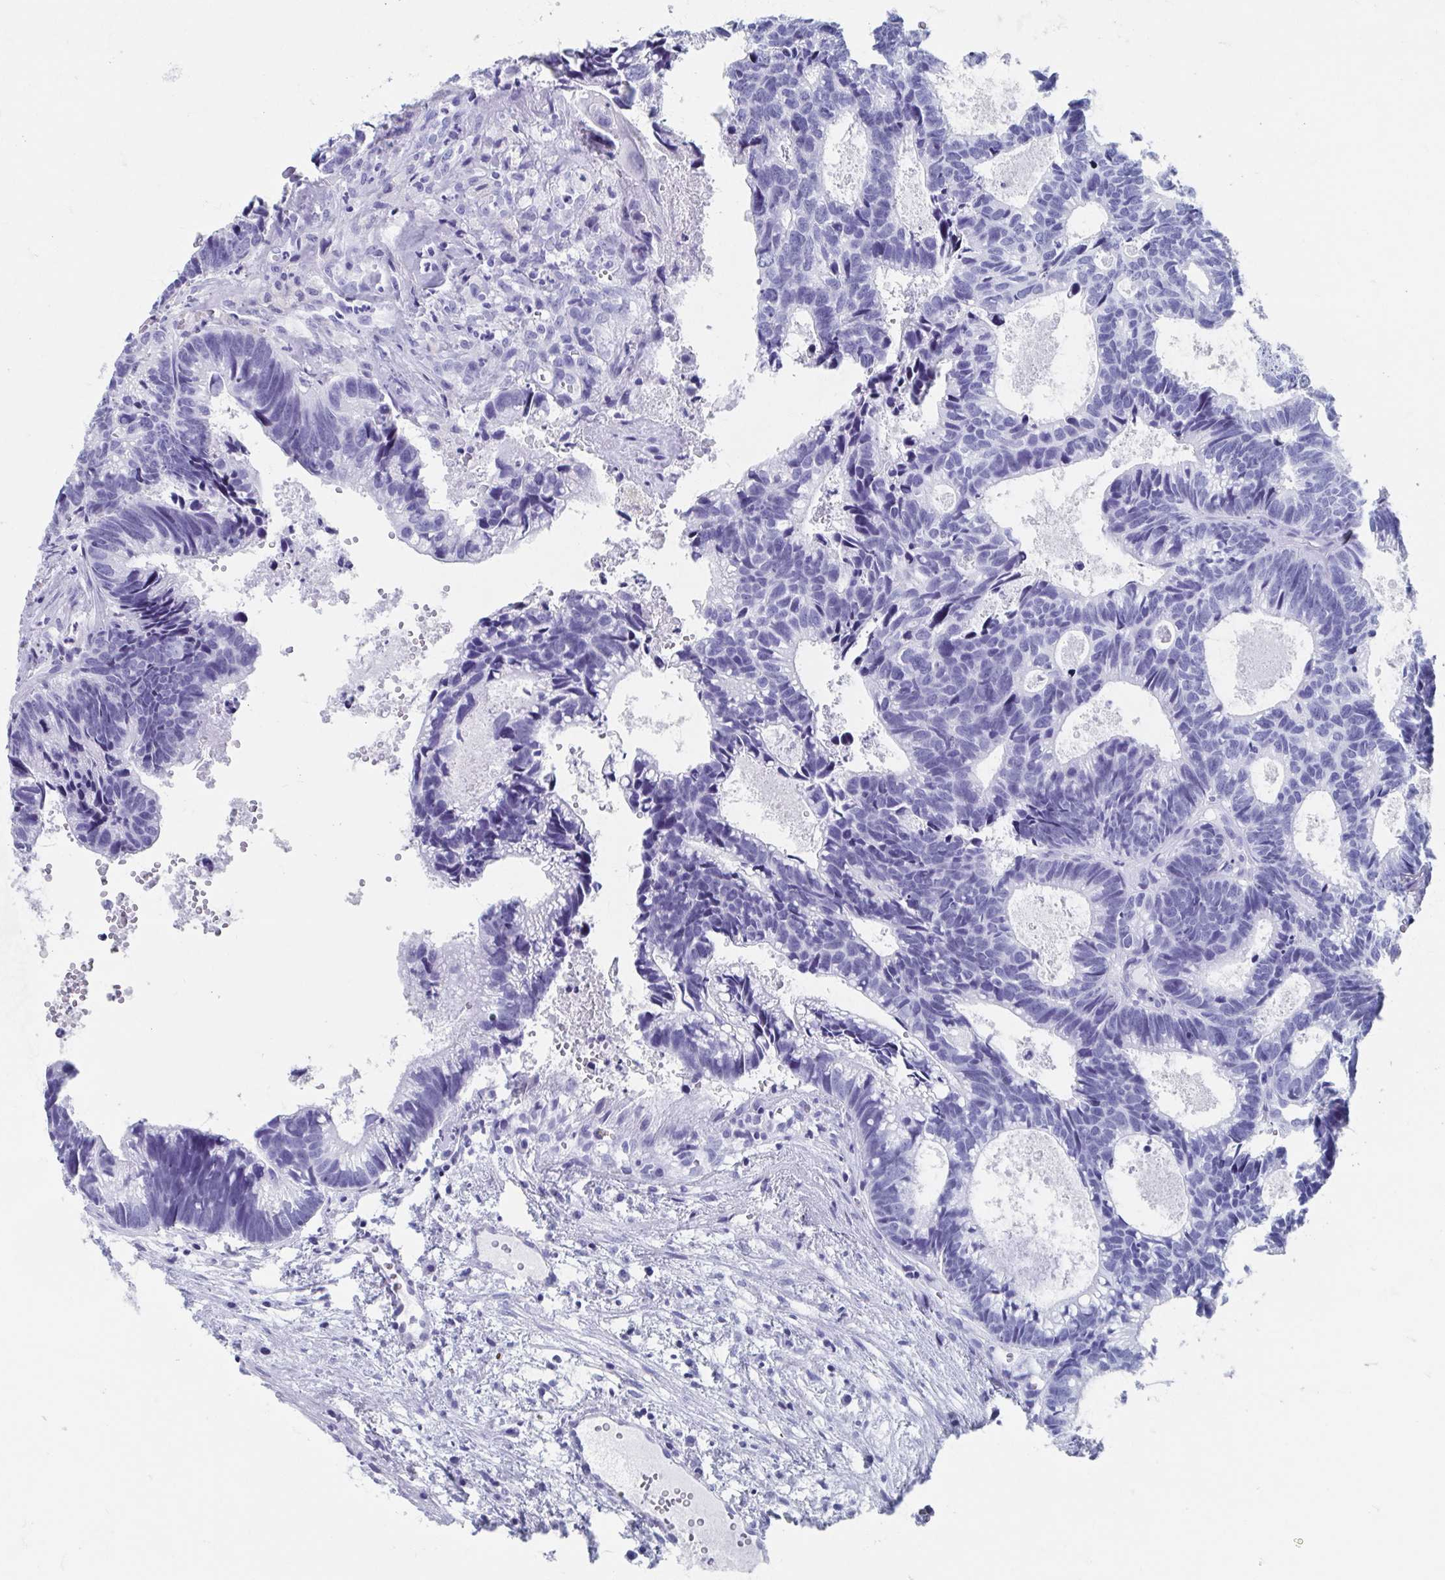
{"staining": {"intensity": "negative", "quantity": "none", "location": "none"}, "tissue": "head and neck cancer", "cell_type": "Tumor cells", "image_type": "cancer", "snomed": [{"axis": "morphology", "description": "Adenocarcinoma, NOS"}, {"axis": "topography", "description": "Head-Neck"}], "caption": "Tumor cells show no significant protein staining in head and neck adenocarcinoma.", "gene": "HDGFL1", "patient": {"sex": "male", "age": 62}}